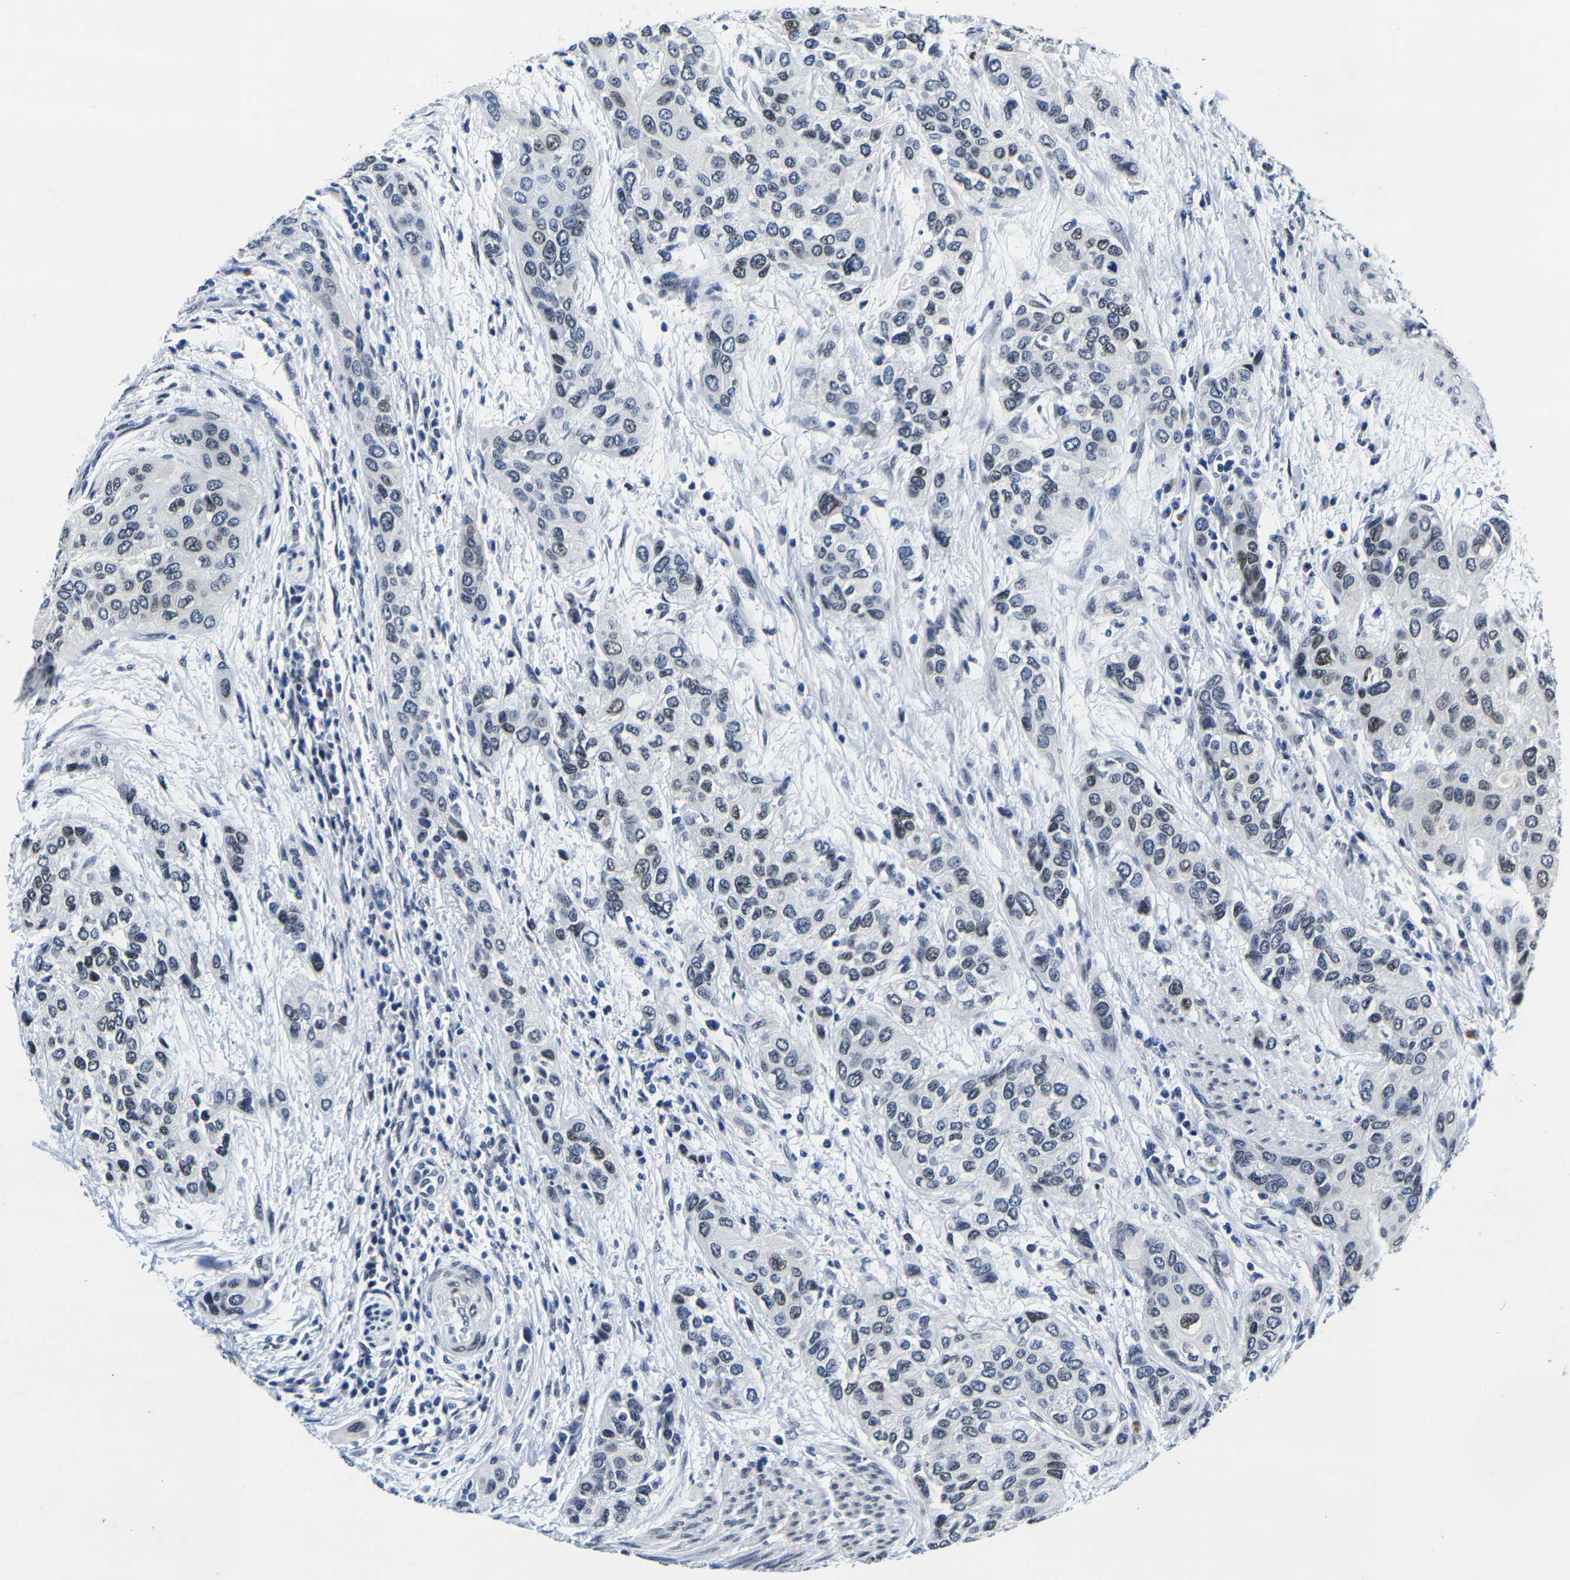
{"staining": {"intensity": "weak", "quantity": "<25%", "location": "nuclear"}, "tissue": "urothelial cancer", "cell_type": "Tumor cells", "image_type": "cancer", "snomed": [{"axis": "morphology", "description": "Urothelial carcinoma, High grade"}, {"axis": "topography", "description": "Urinary bladder"}], "caption": "Tumor cells show no significant staining in urothelial cancer. (Brightfield microscopy of DAB (3,3'-diaminobenzidine) immunohistochemistry at high magnification).", "gene": "UBN2", "patient": {"sex": "female", "age": 56}}